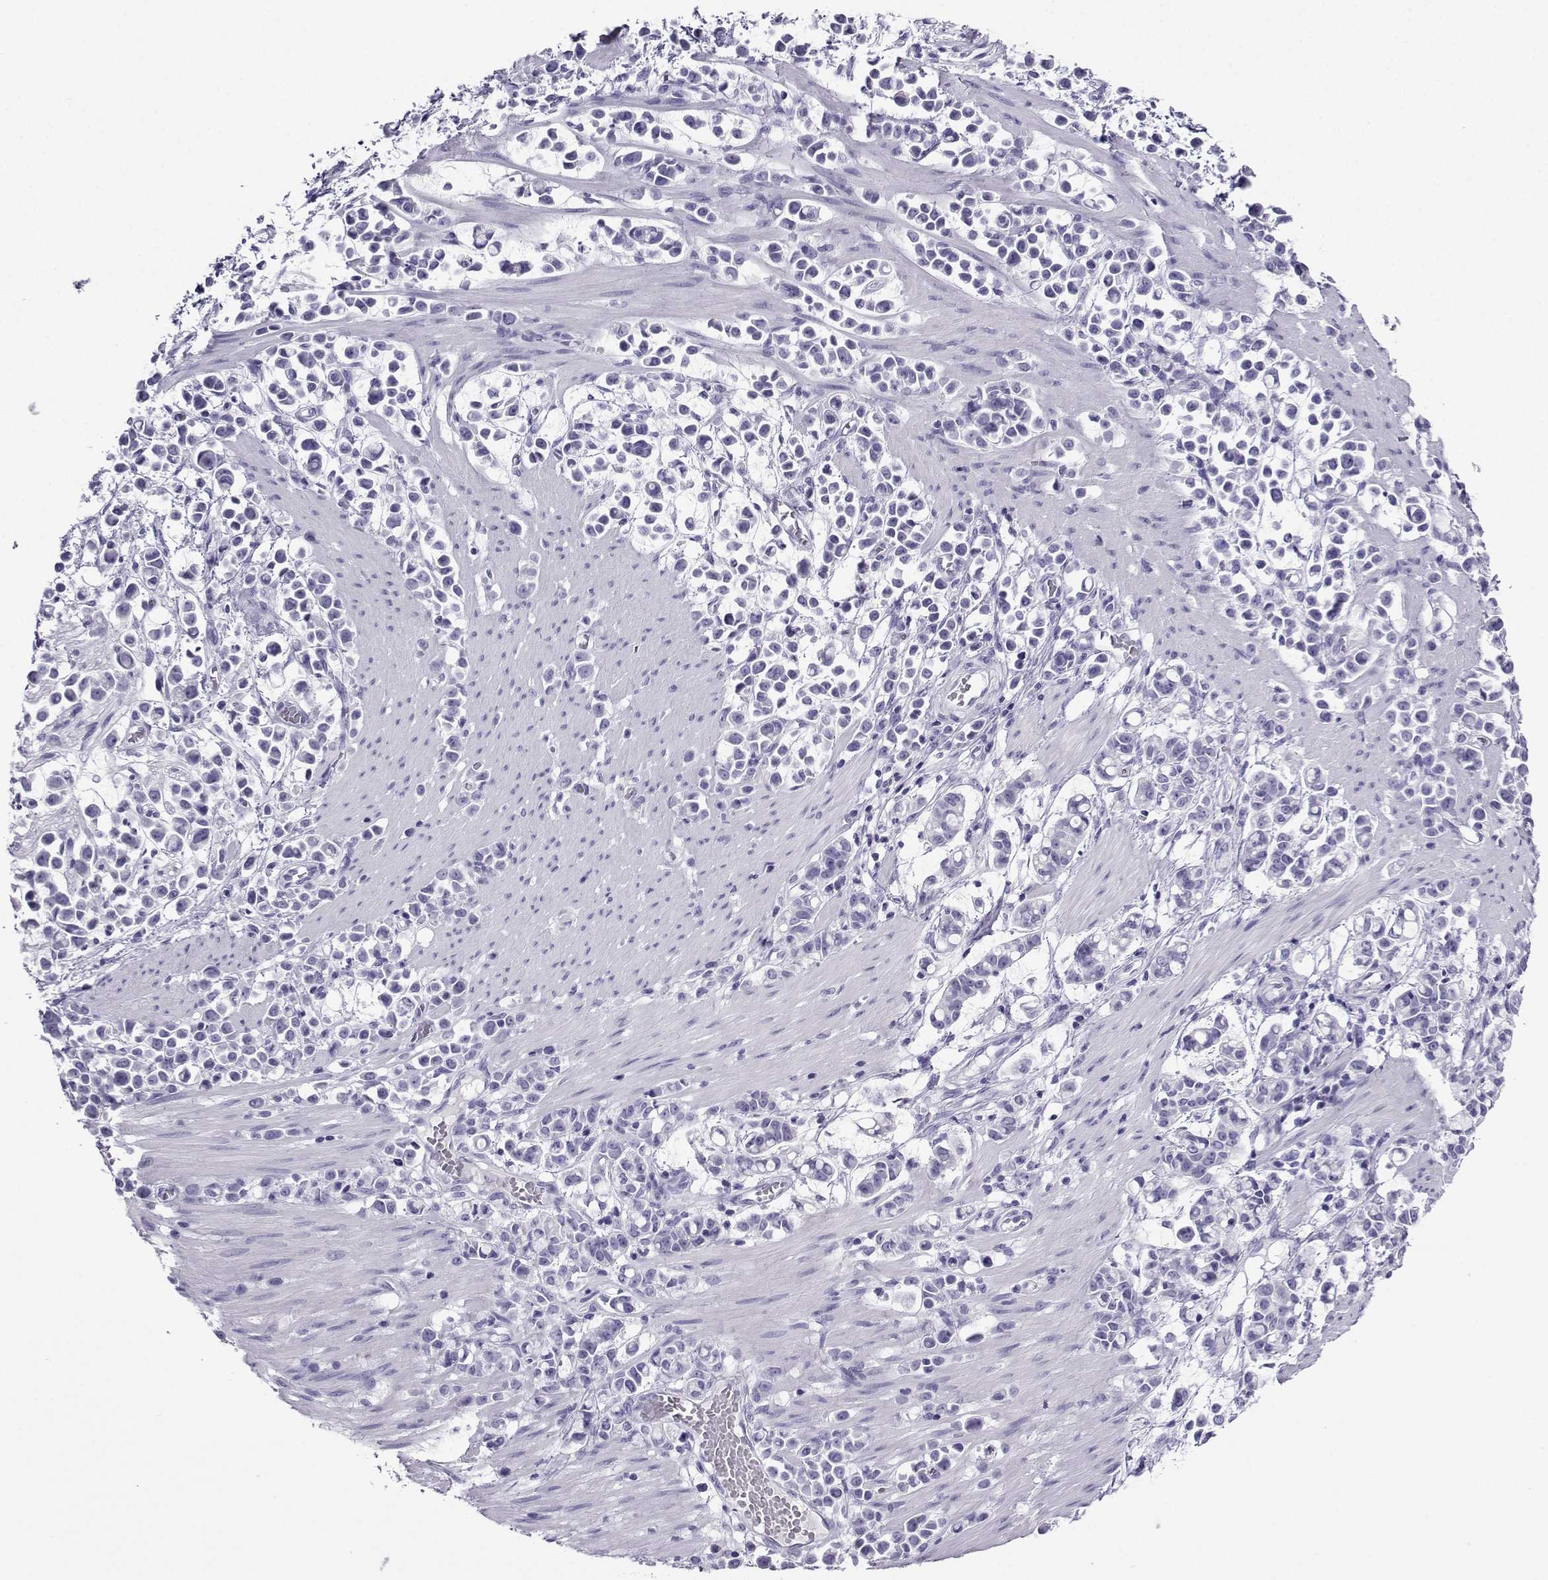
{"staining": {"intensity": "negative", "quantity": "none", "location": "none"}, "tissue": "stomach cancer", "cell_type": "Tumor cells", "image_type": "cancer", "snomed": [{"axis": "morphology", "description": "Adenocarcinoma, NOS"}, {"axis": "topography", "description": "Stomach"}], "caption": "Protein analysis of stomach cancer (adenocarcinoma) demonstrates no significant positivity in tumor cells. (DAB (3,3'-diaminobenzidine) IHC visualized using brightfield microscopy, high magnification).", "gene": "CRYBB1", "patient": {"sex": "male", "age": 82}}